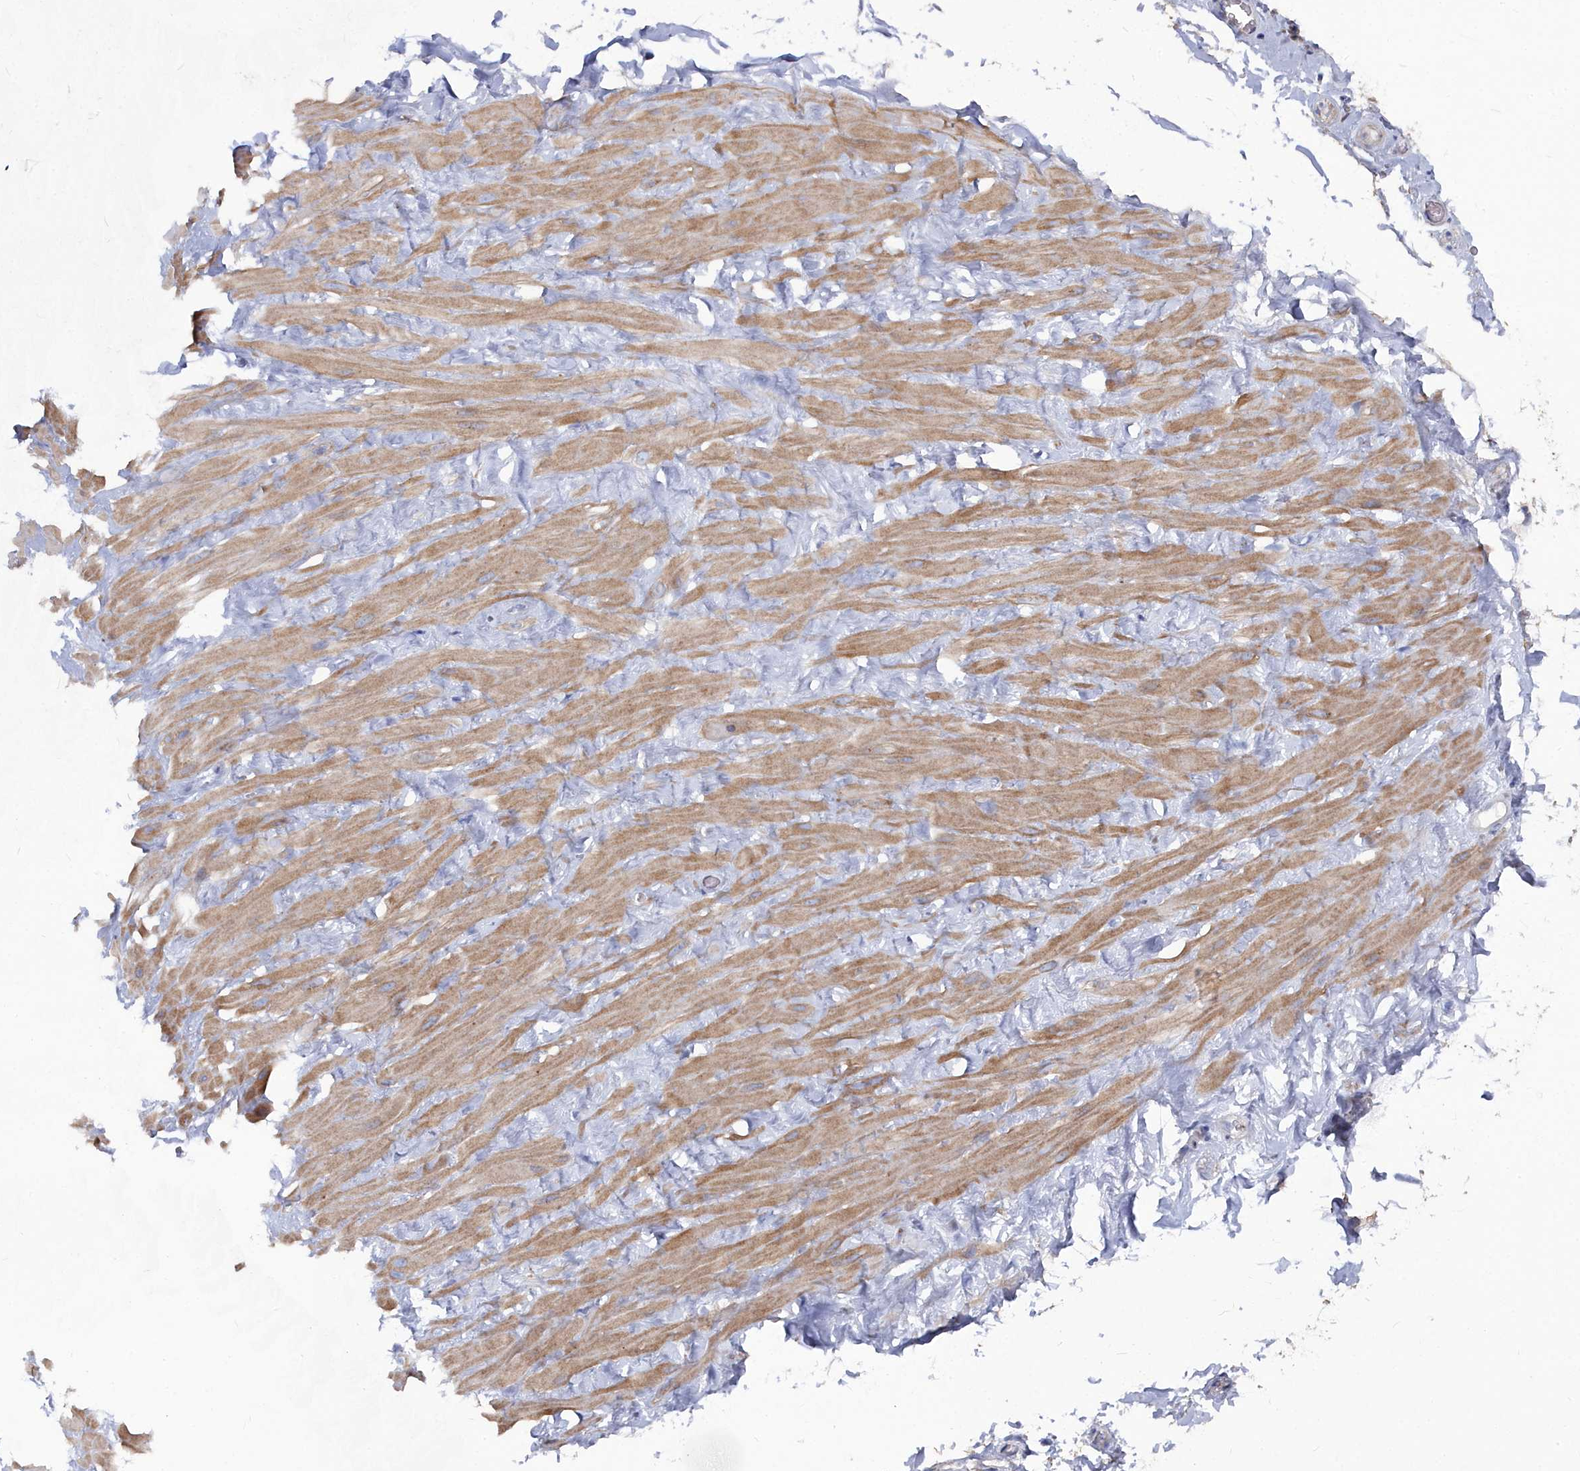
{"staining": {"intensity": "negative", "quantity": "none", "location": "none"}, "tissue": "adipose tissue", "cell_type": "Adipocytes", "image_type": "normal", "snomed": [{"axis": "morphology", "description": "Normal tissue, NOS"}, {"axis": "topography", "description": "Soft tissue"}, {"axis": "topography", "description": "Adipose tissue"}, {"axis": "topography", "description": "Vascular tissue"}, {"axis": "topography", "description": "Peripheral nerve tissue"}], "caption": "IHC micrograph of unremarkable adipose tissue: adipose tissue stained with DAB (3,3'-diaminobenzidine) shows no significant protein staining in adipocytes.", "gene": "SHISAL2A", "patient": {"sex": "male", "age": 46}}